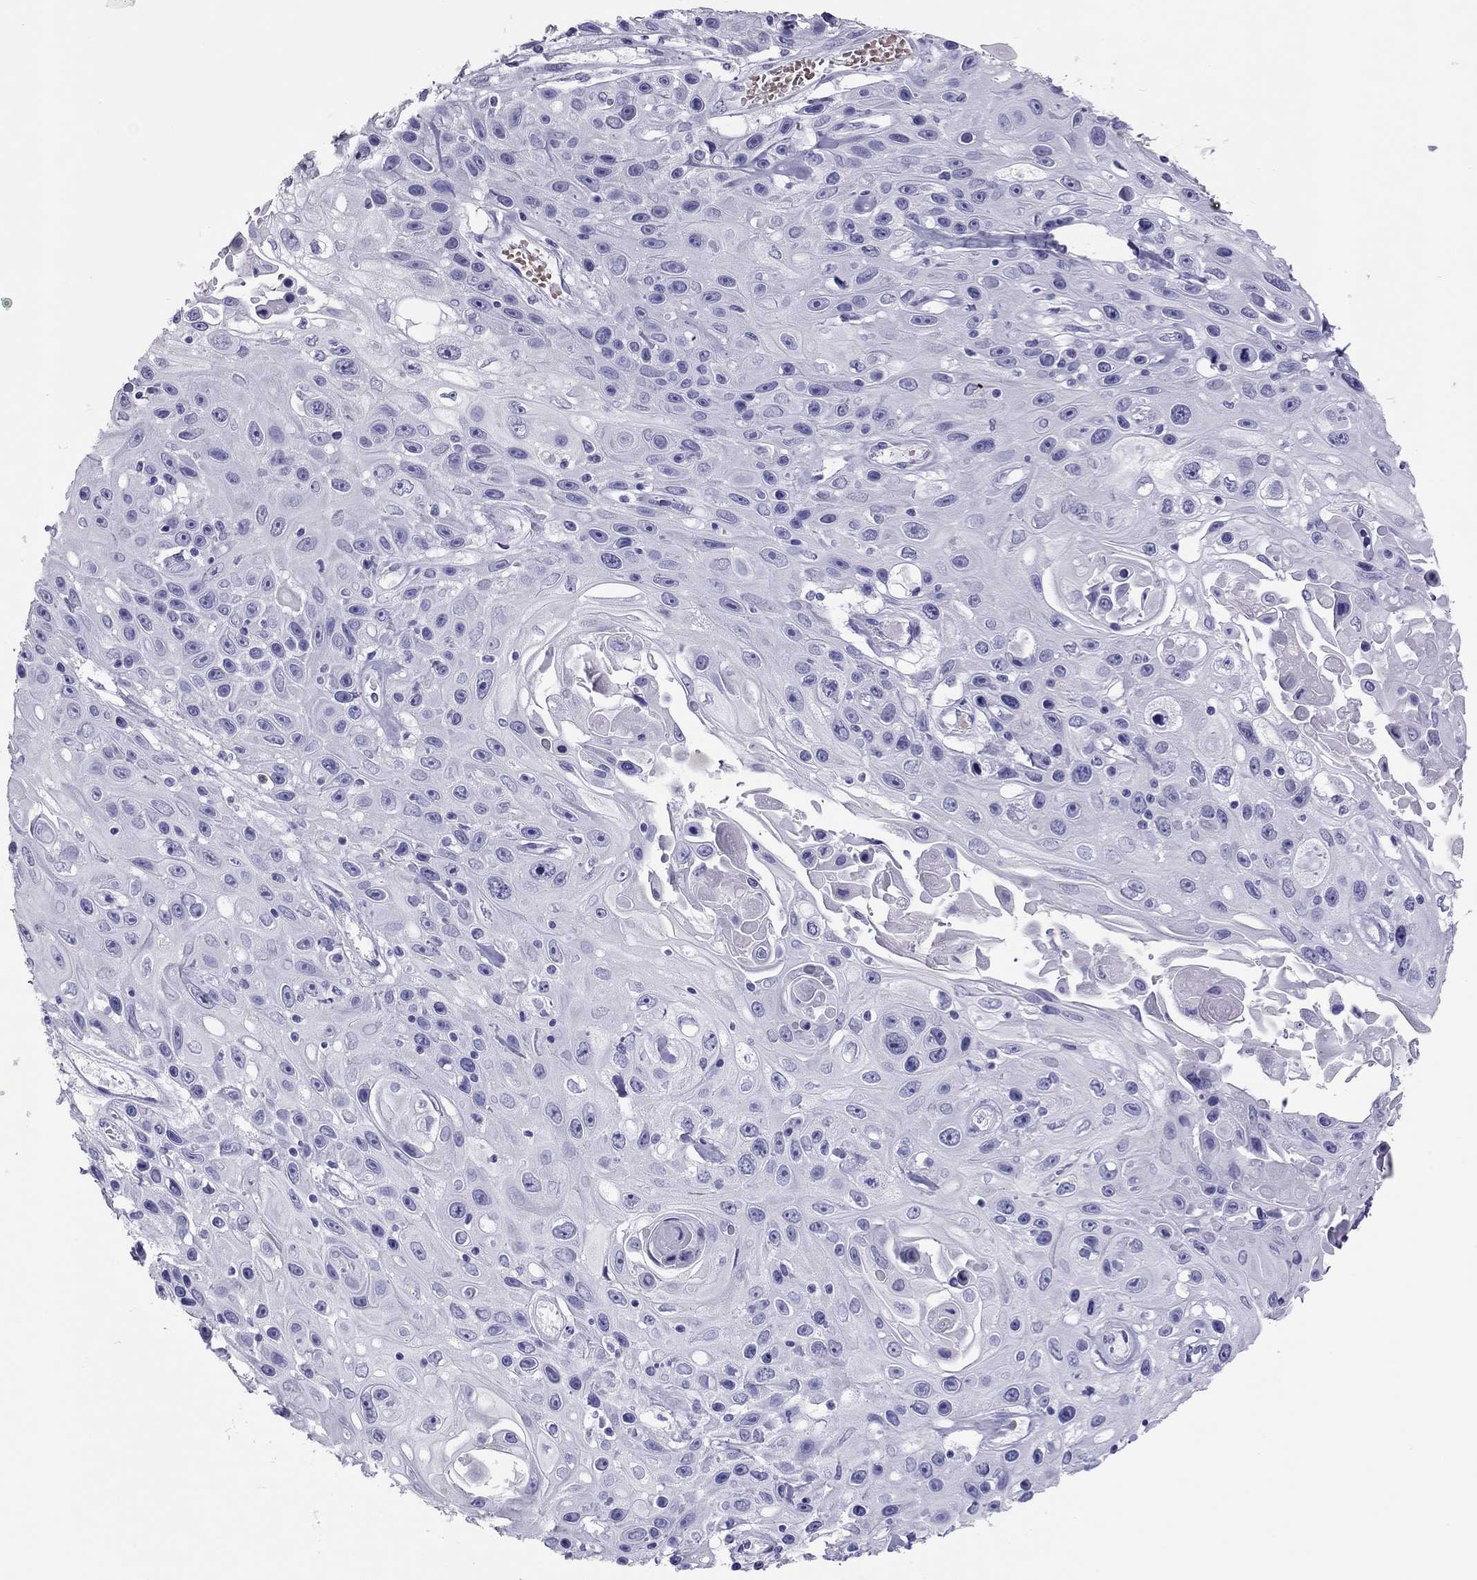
{"staining": {"intensity": "negative", "quantity": "none", "location": "none"}, "tissue": "skin cancer", "cell_type": "Tumor cells", "image_type": "cancer", "snomed": [{"axis": "morphology", "description": "Squamous cell carcinoma, NOS"}, {"axis": "topography", "description": "Skin"}], "caption": "DAB immunohistochemical staining of human skin squamous cell carcinoma shows no significant positivity in tumor cells. (DAB (3,3'-diaminobenzidine) immunohistochemistry visualized using brightfield microscopy, high magnification).", "gene": "TSHB", "patient": {"sex": "male", "age": 82}}